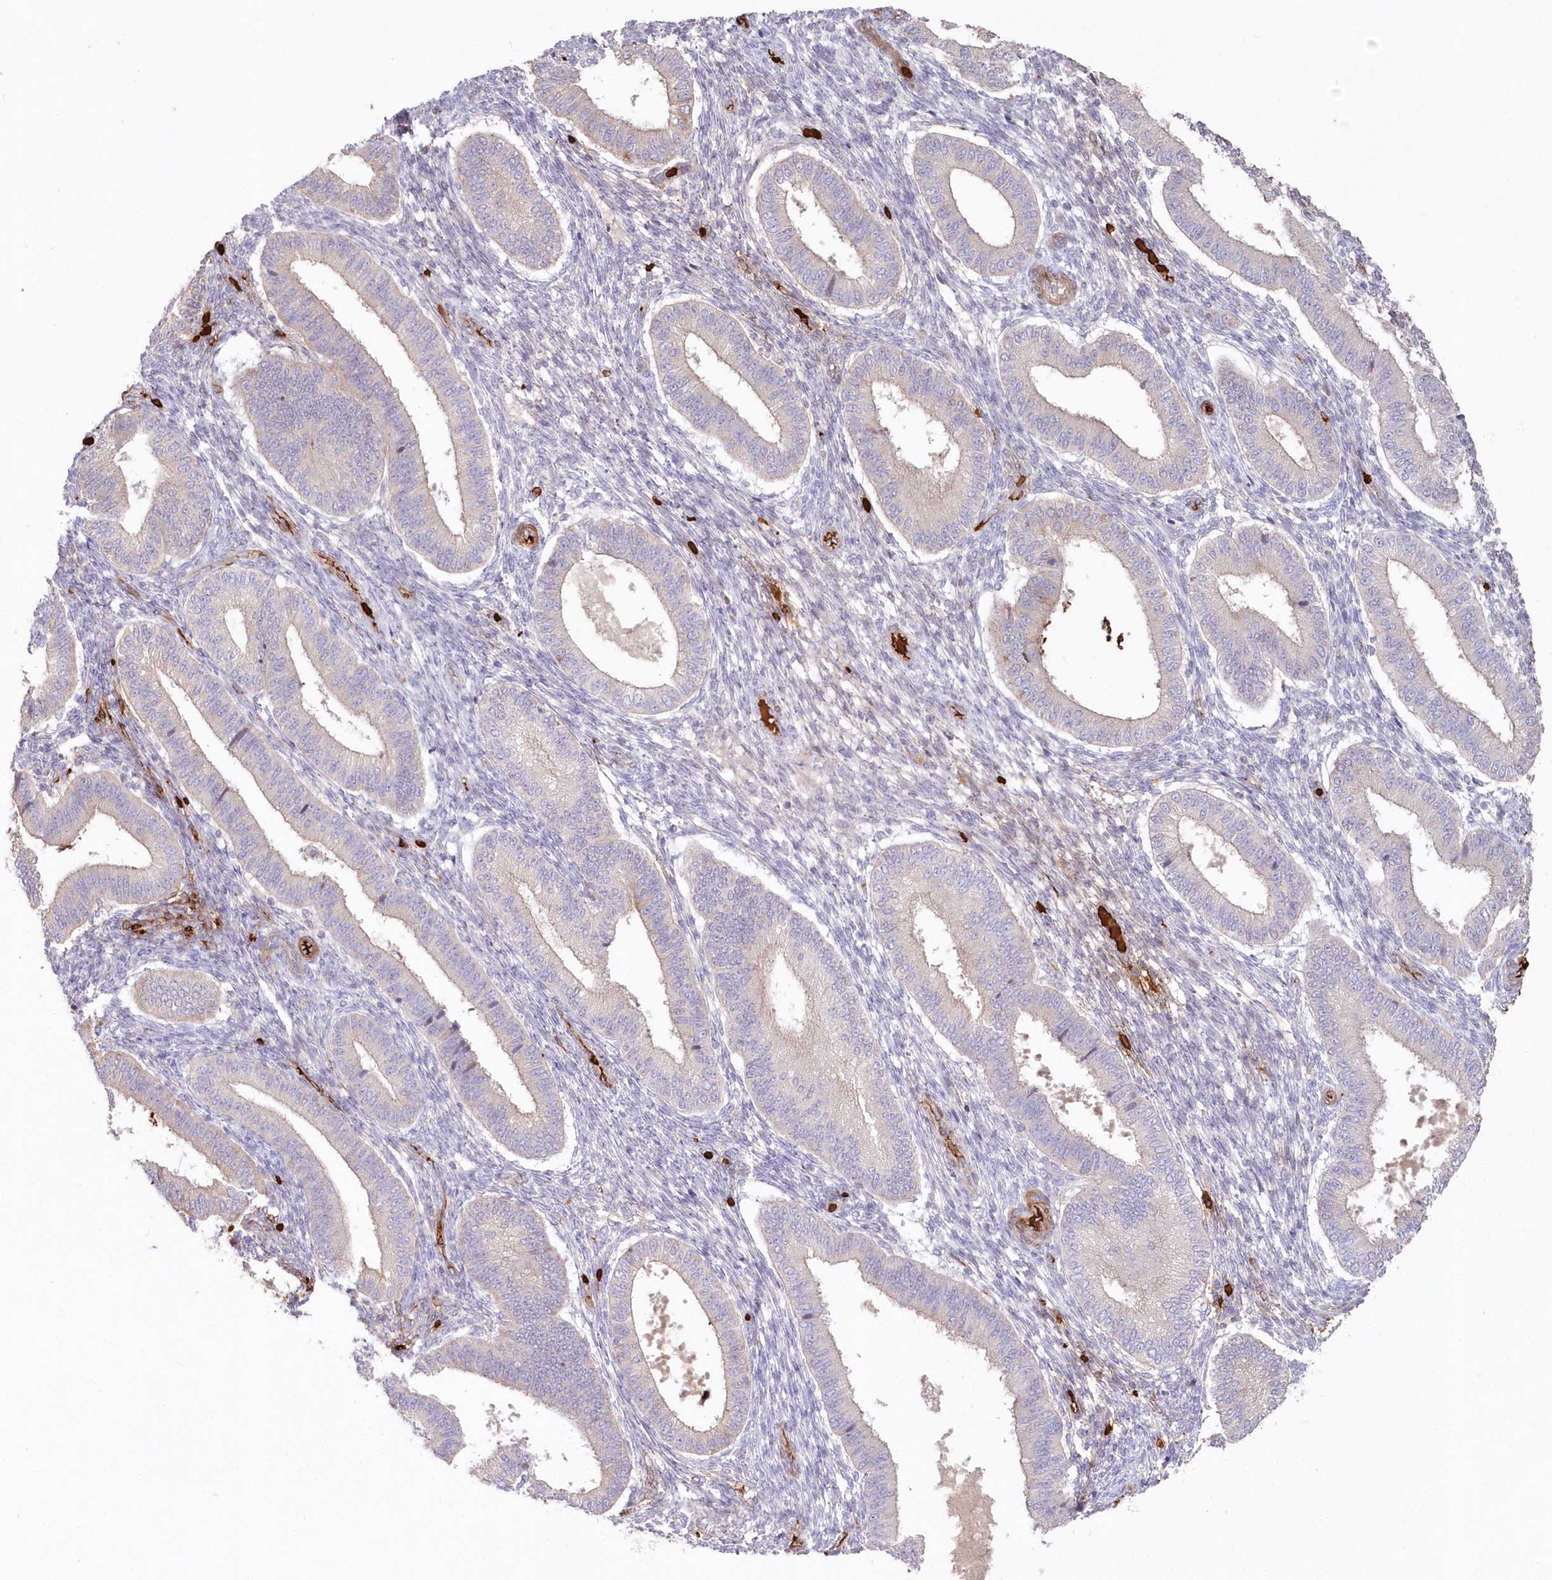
{"staining": {"intensity": "negative", "quantity": "none", "location": "none"}, "tissue": "endometrium", "cell_type": "Cells in endometrial stroma", "image_type": "normal", "snomed": [{"axis": "morphology", "description": "Normal tissue, NOS"}, {"axis": "topography", "description": "Endometrium"}], "caption": "IHC of unremarkable endometrium reveals no positivity in cells in endometrial stroma. (IHC, brightfield microscopy, high magnification).", "gene": "SERINC1", "patient": {"sex": "female", "age": 39}}